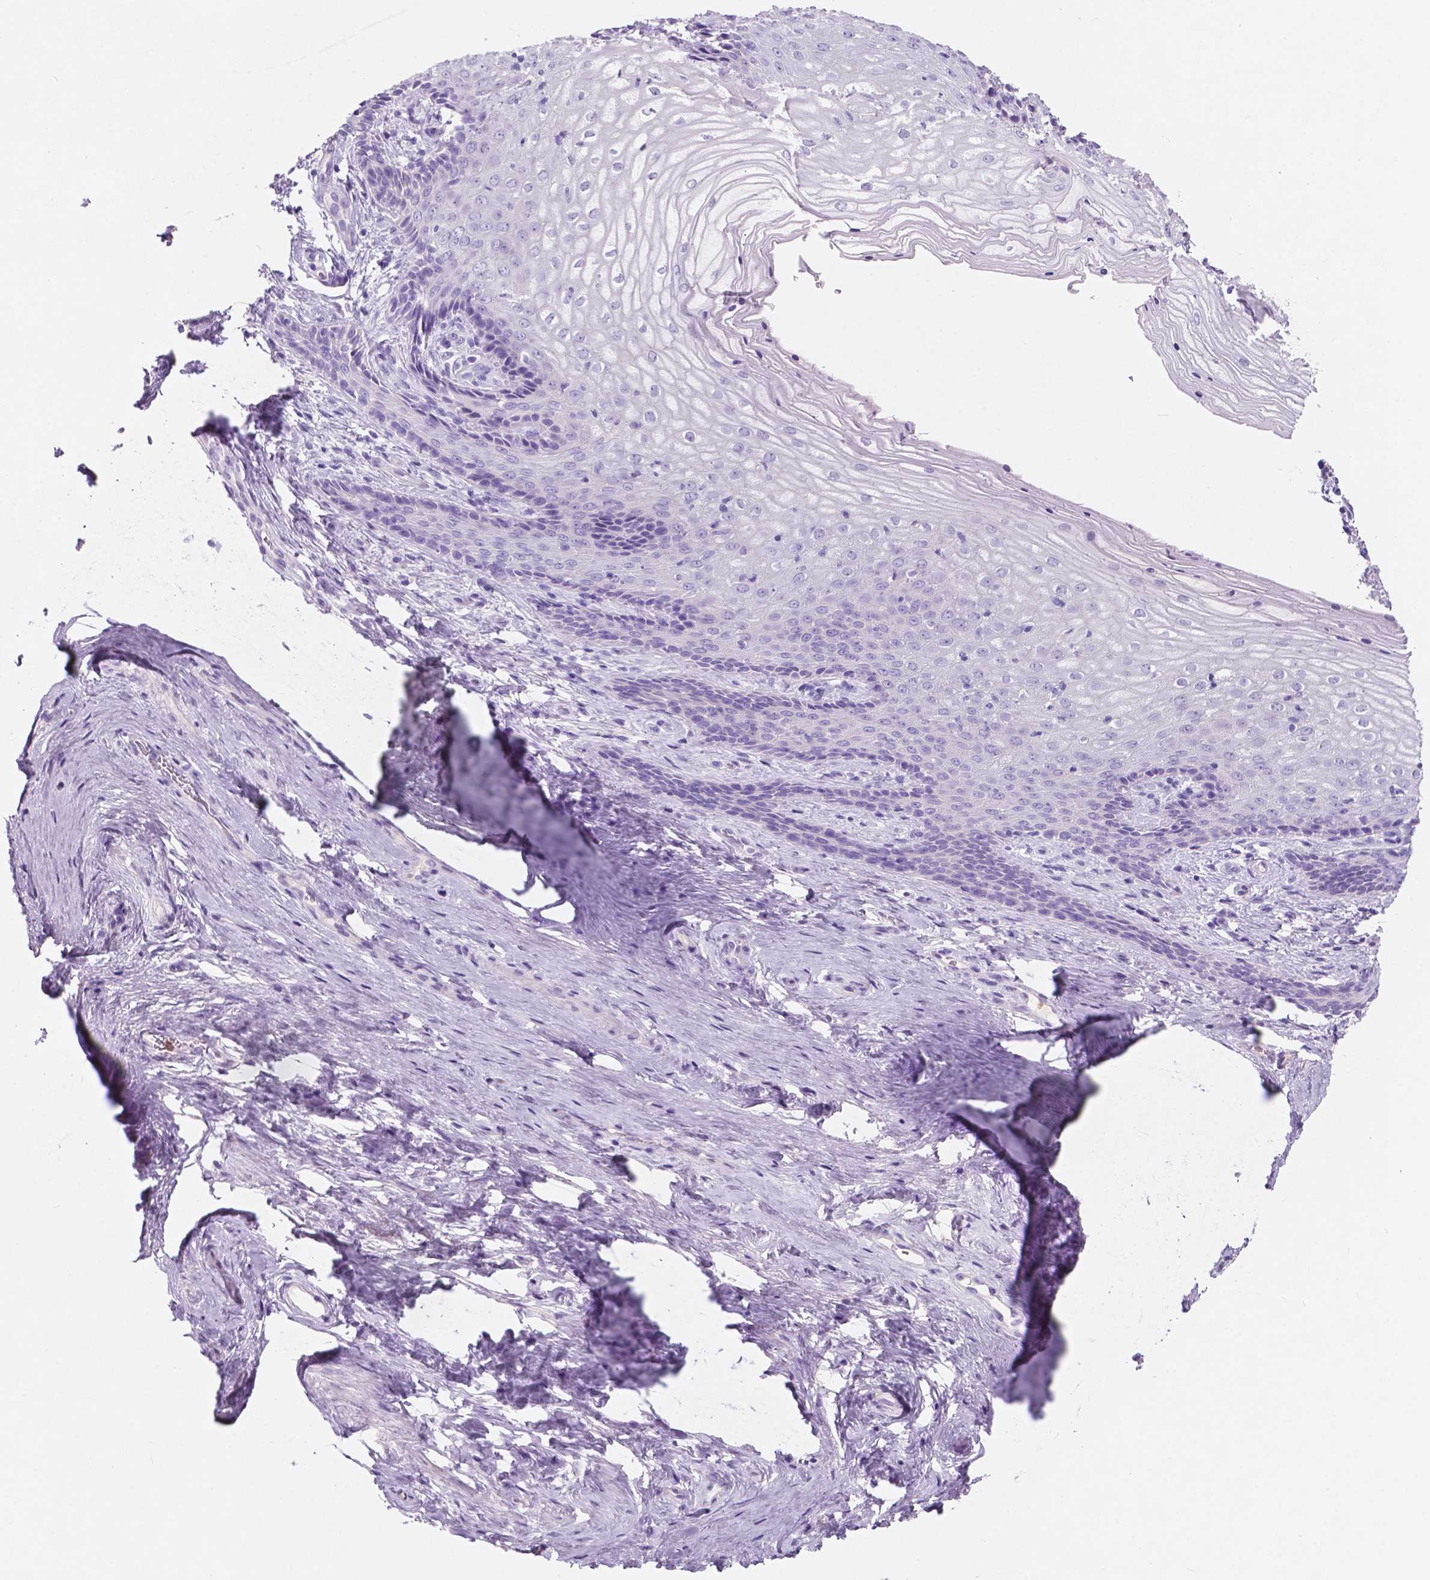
{"staining": {"intensity": "negative", "quantity": "none", "location": "none"}, "tissue": "vagina", "cell_type": "Squamous epithelial cells", "image_type": "normal", "snomed": [{"axis": "morphology", "description": "Normal tissue, NOS"}, {"axis": "topography", "description": "Vagina"}], "caption": "High power microscopy micrograph of an immunohistochemistry (IHC) histopathology image of unremarkable vagina, revealing no significant staining in squamous epithelial cells. Brightfield microscopy of IHC stained with DAB (3,3'-diaminobenzidine) (brown) and hematoxylin (blue), captured at high magnification.", "gene": "CUZD1", "patient": {"sex": "female", "age": 45}}